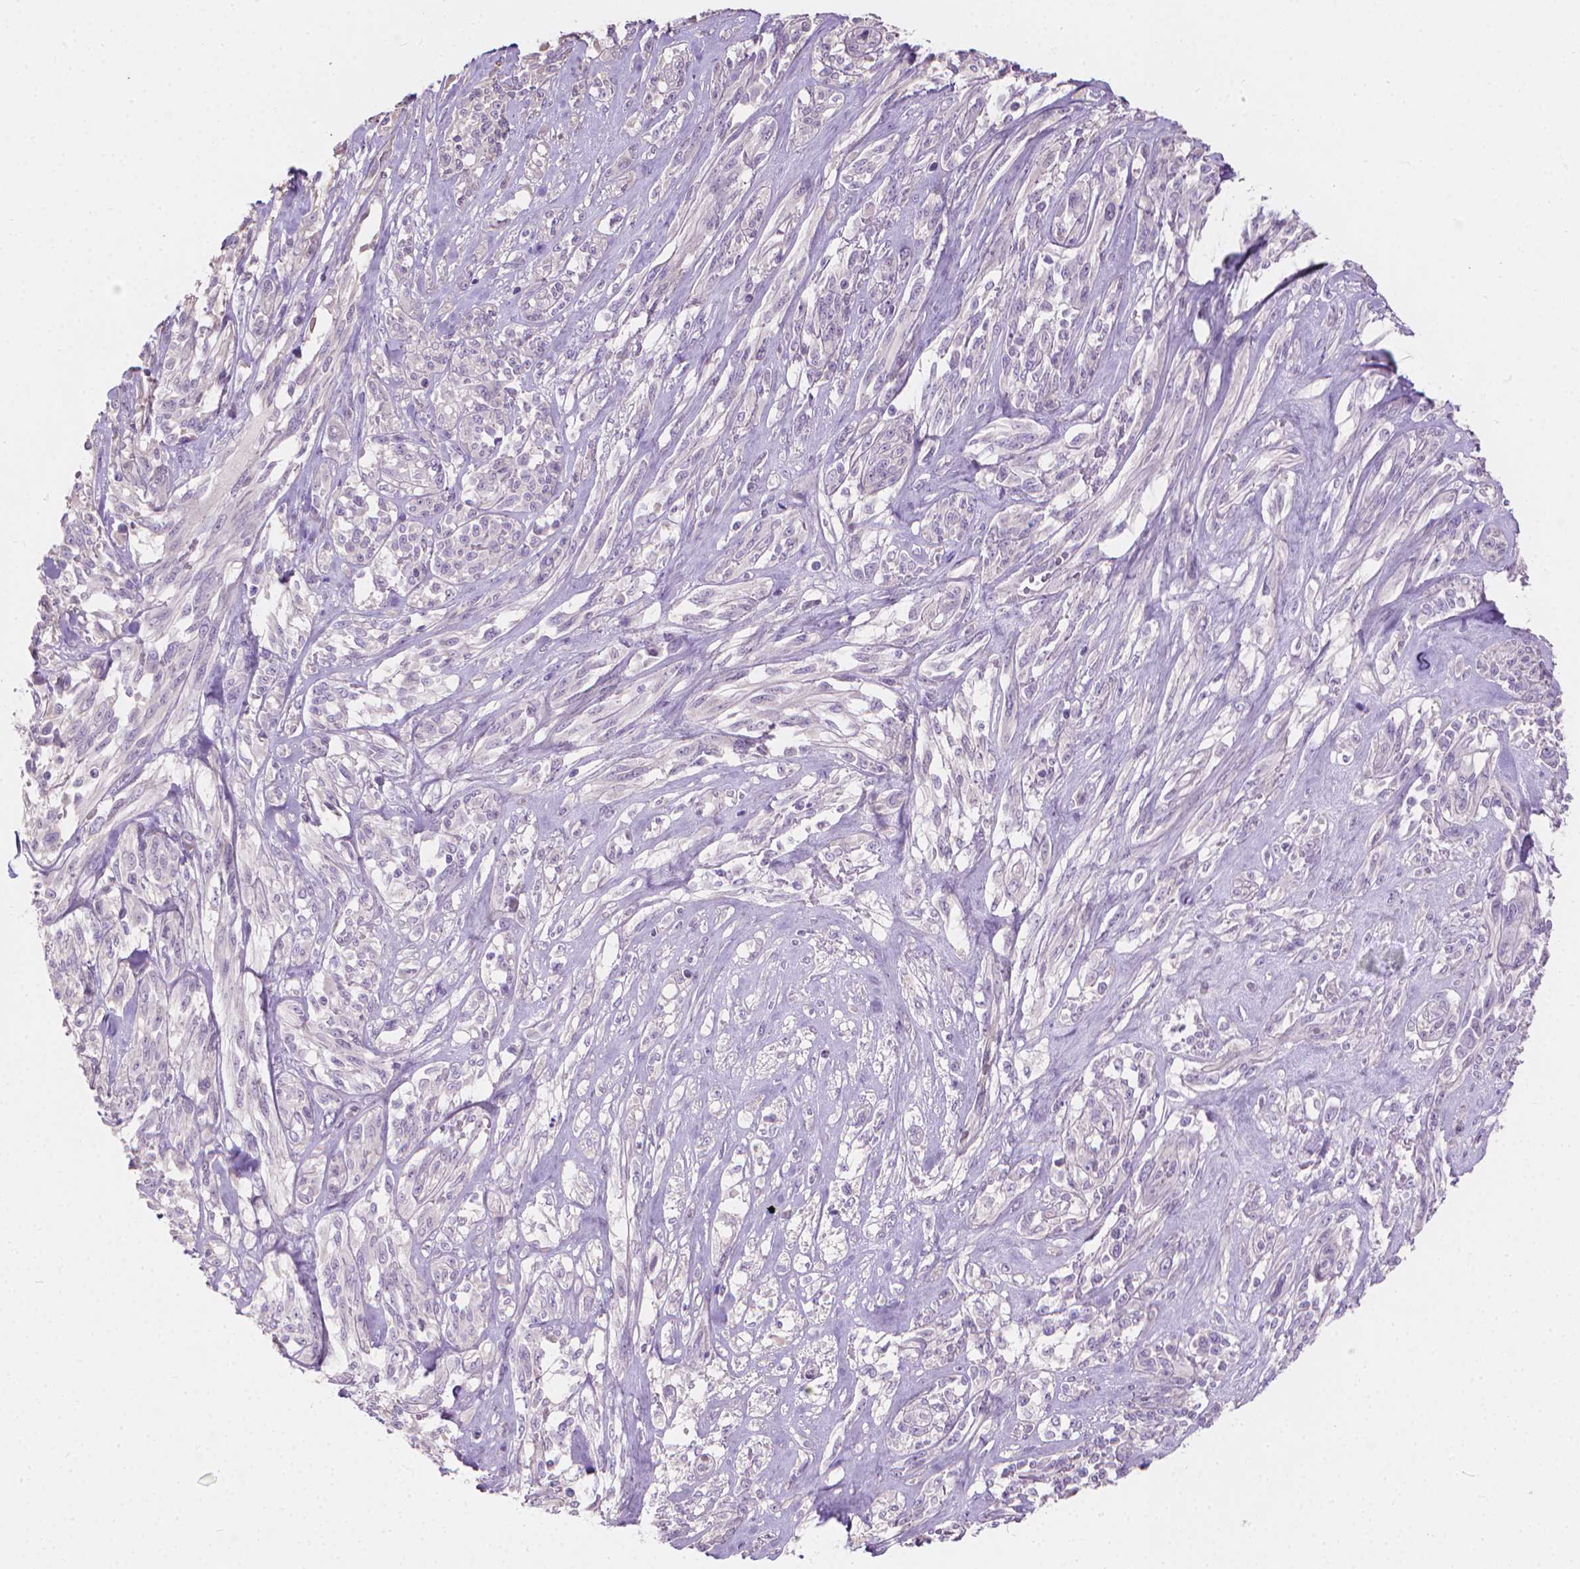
{"staining": {"intensity": "negative", "quantity": "none", "location": "none"}, "tissue": "melanoma", "cell_type": "Tumor cells", "image_type": "cancer", "snomed": [{"axis": "morphology", "description": "Malignant melanoma, NOS"}, {"axis": "topography", "description": "Skin"}], "caption": "Tumor cells show no significant positivity in melanoma.", "gene": "CABCOCO1", "patient": {"sex": "female", "age": 91}}